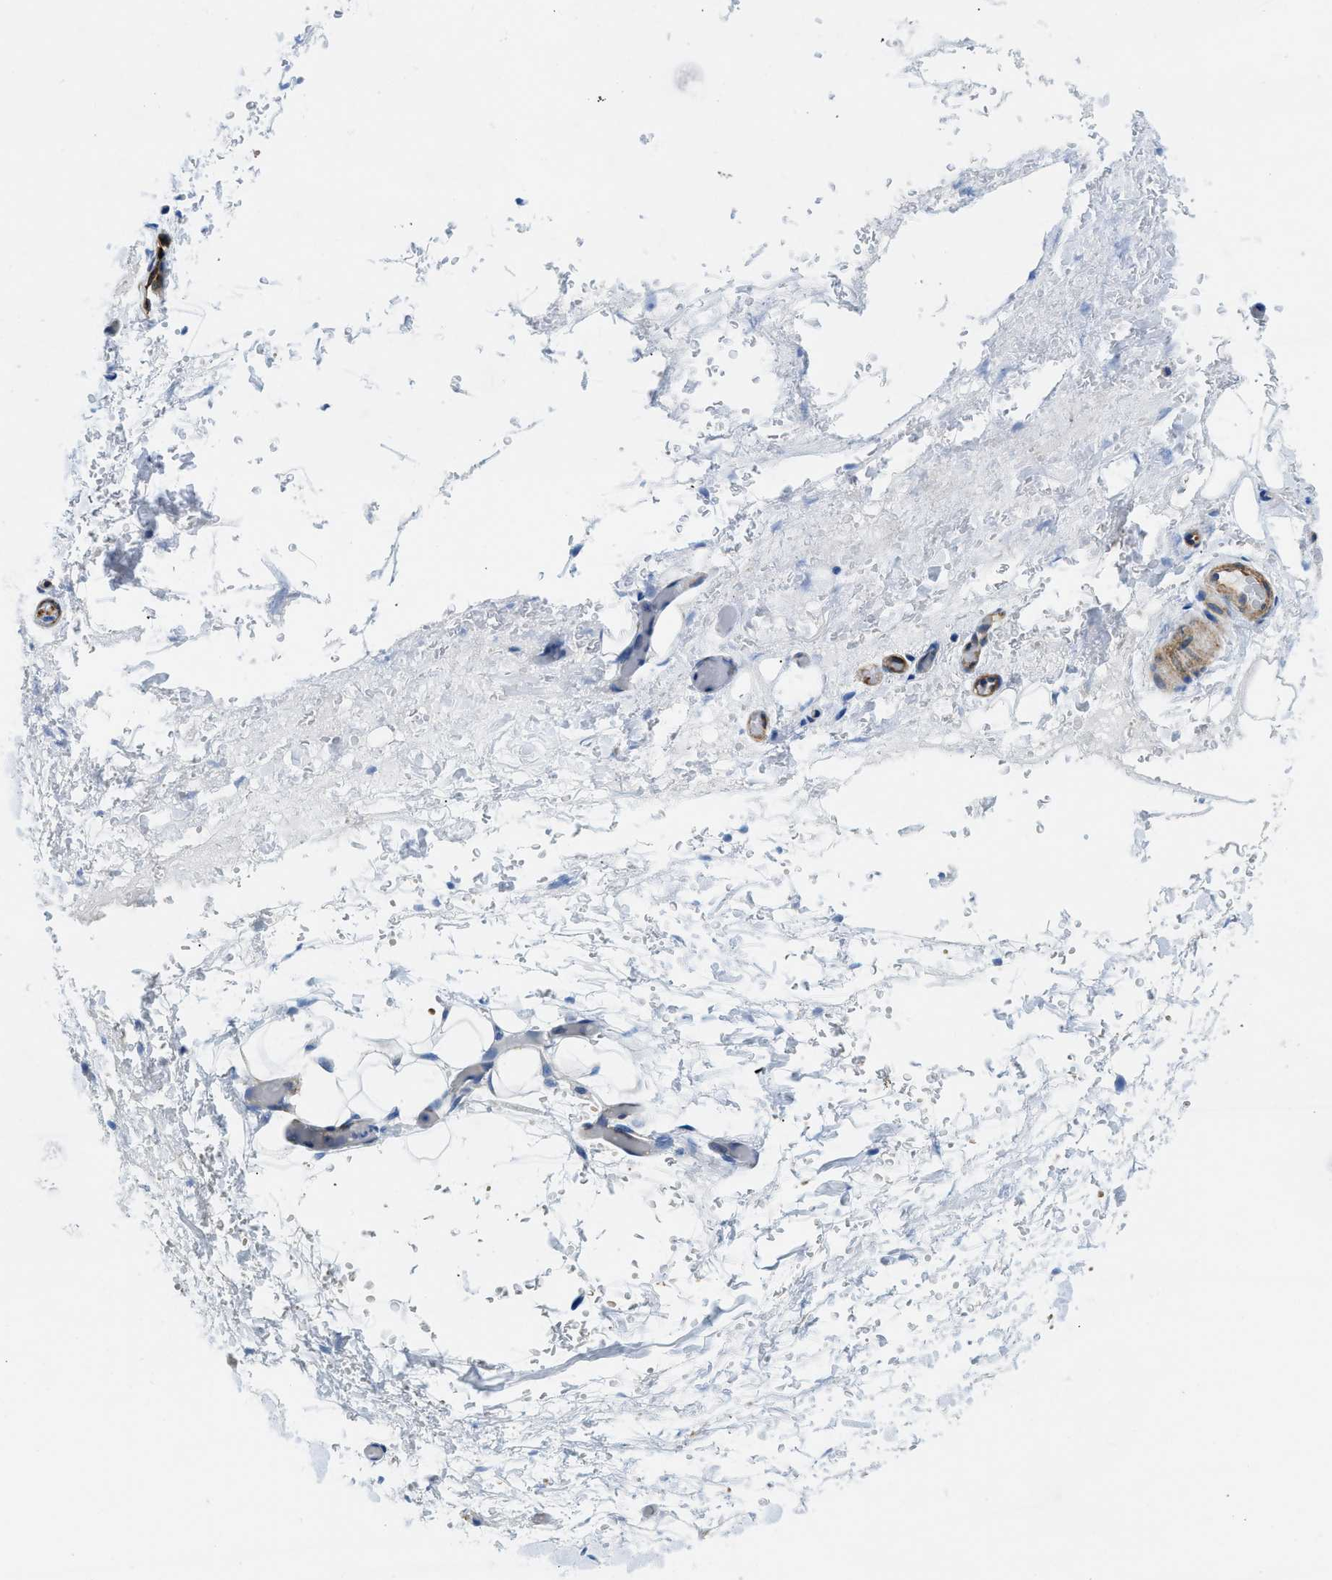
{"staining": {"intensity": "negative", "quantity": "none", "location": "none"}, "tissue": "adipose tissue", "cell_type": "Adipocytes", "image_type": "normal", "snomed": [{"axis": "morphology", "description": "Normal tissue, NOS"}, {"axis": "morphology", "description": "Adenocarcinoma, NOS"}, {"axis": "topography", "description": "Esophagus"}], "caption": "Adipocytes show no significant protein expression in normal adipose tissue. The staining was performed using DAB to visualize the protein expression in brown, while the nuclei were stained in blue with hematoxylin (Magnification: 20x).", "gene": "CUTA", "patient": {"sex": "male", "age": 62}}